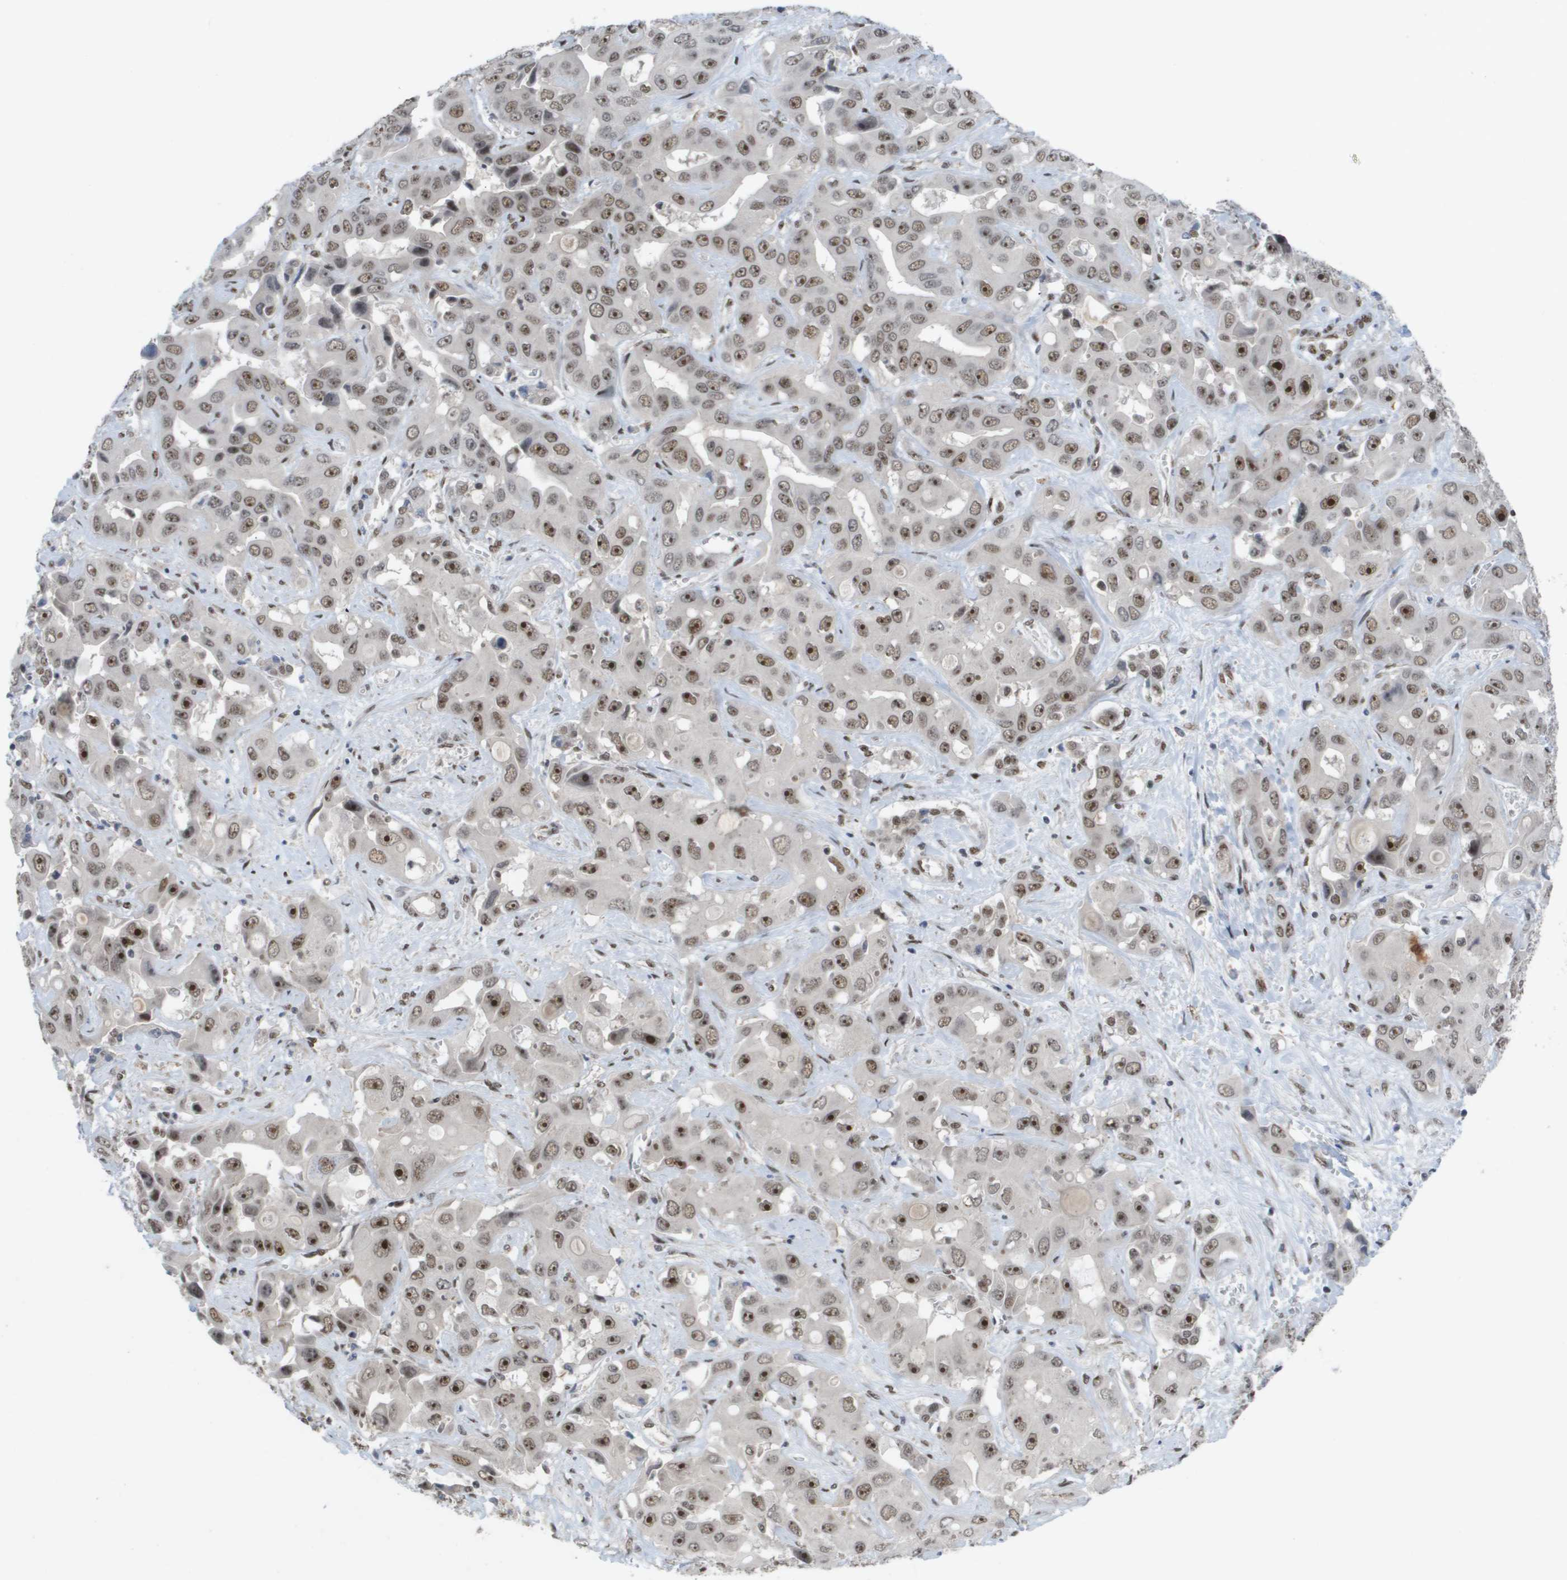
{"staining": {"intensity": "moderate", "quantity": ">75%", "location": "nuclear"}, "tissue": "liver cancer", "cell_type": "Tumor cells", "image_type": "cancer", "snomed": [{"axis": "morphology", "description": "Cholangiocarcinoma"}, {"axis": "topography", "description": "Liver"}], "caption": "An immunohistochemistry photomicrograph of tumor tissue is shown. Protein staining in brown labels moderate nuclear positivity in liver cancer (cholangiocarcinoma) within tumor cells.", "gene": "CDT1", "patient": {"sex": "female", "age": 52}}